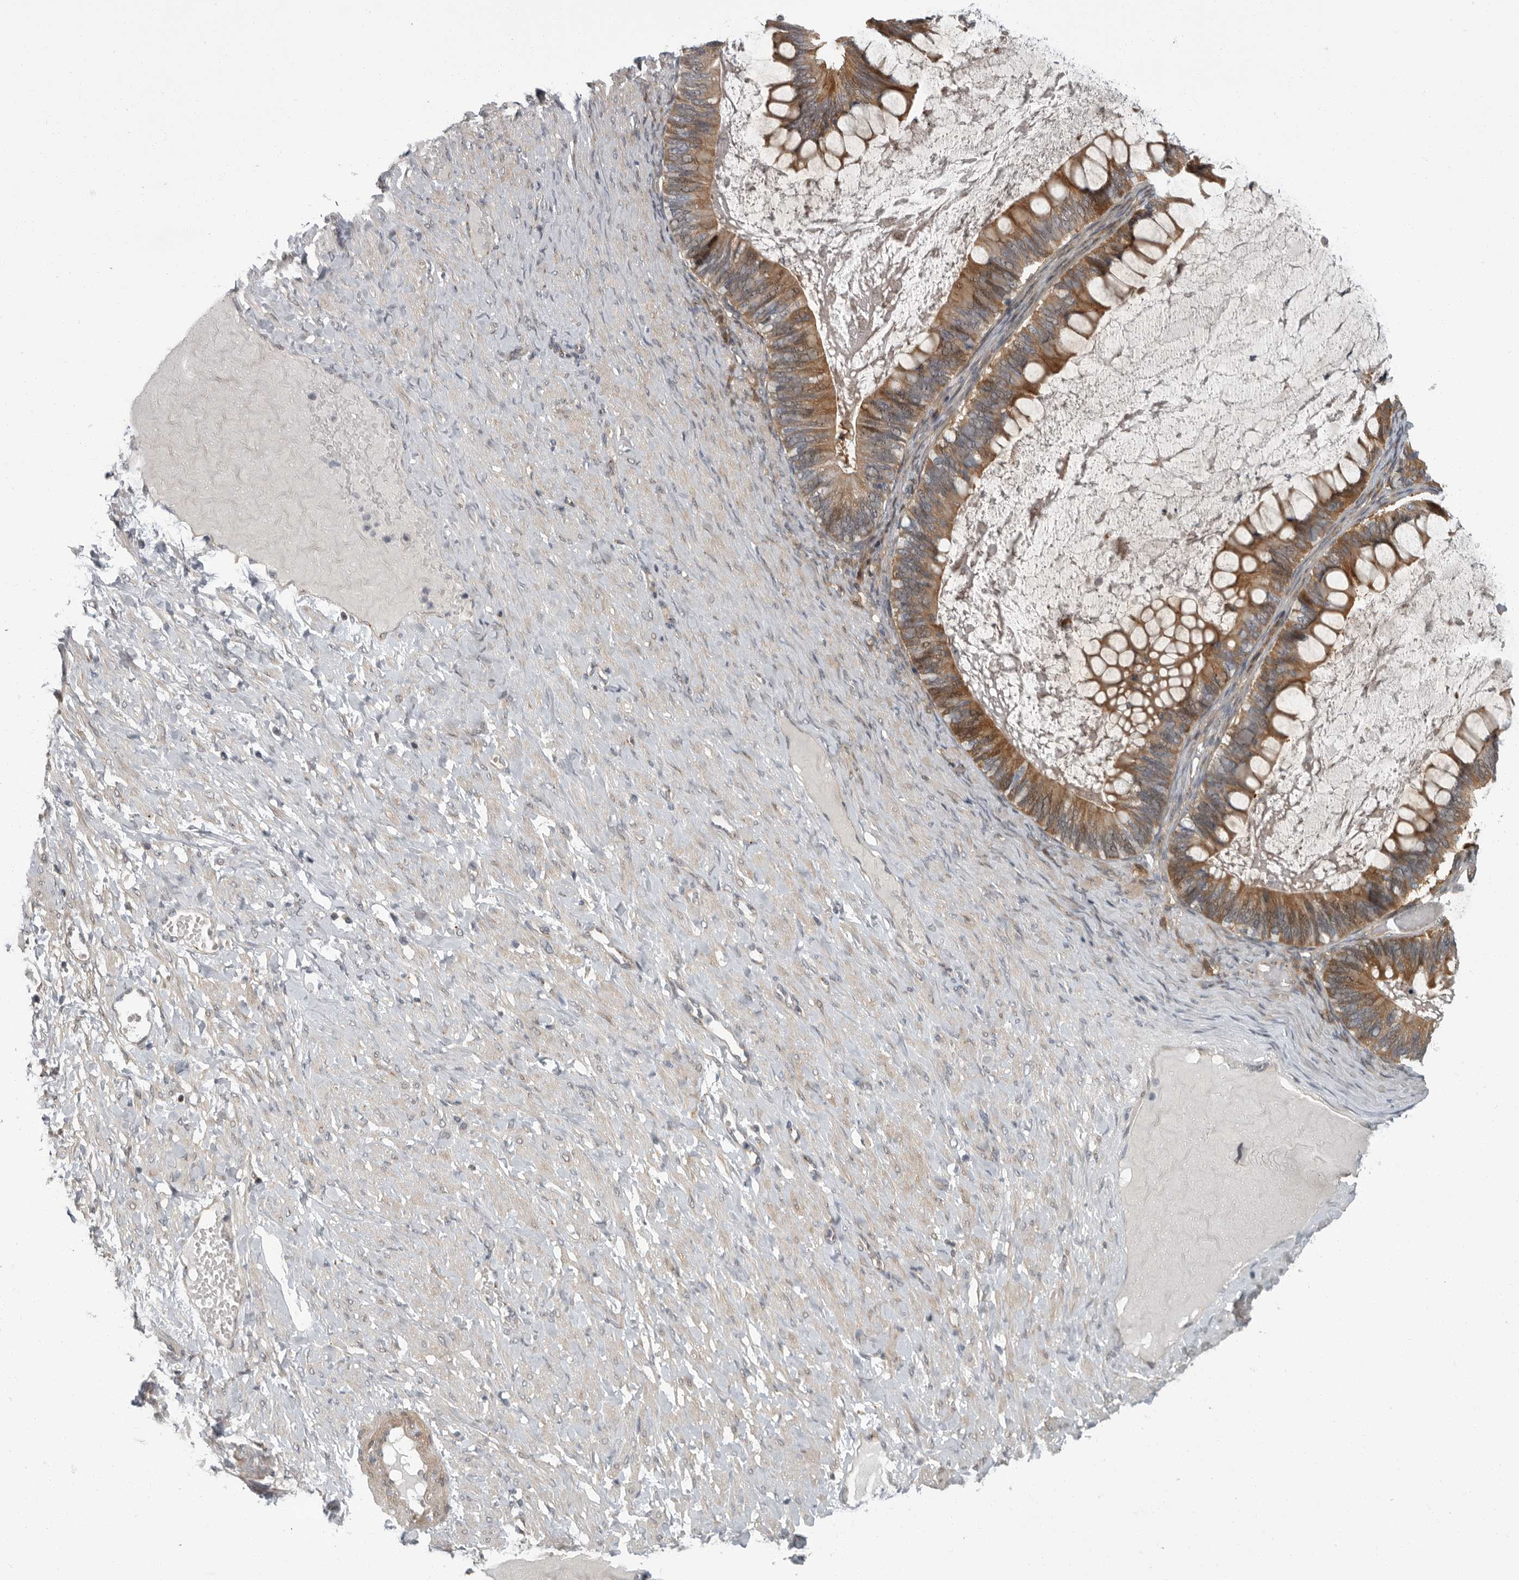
{"staining": {"intensity": "moderate", "quantity": ">75%", "location": "cytoplasmic/membranous"}, "tissue": "ovarian cancer", "cell_type": "Tumor cells", "image_type": "cancer", "snomed": [{"axis": "morphology", "description": "Cystadenocarcinoma, mucinous, NOS"}, {"axis": "topography", "description": "Ovary"}], "caption": "This image shows ovarian cancer stained with IHC to label a protein in brown. The cytoplasmic/membranous of tumor cells show moderate positivity for the protein. Nuclei are counter-stained blue.", "gene": "PDE7A", "patient": {"sex": "female", "age": 61}}